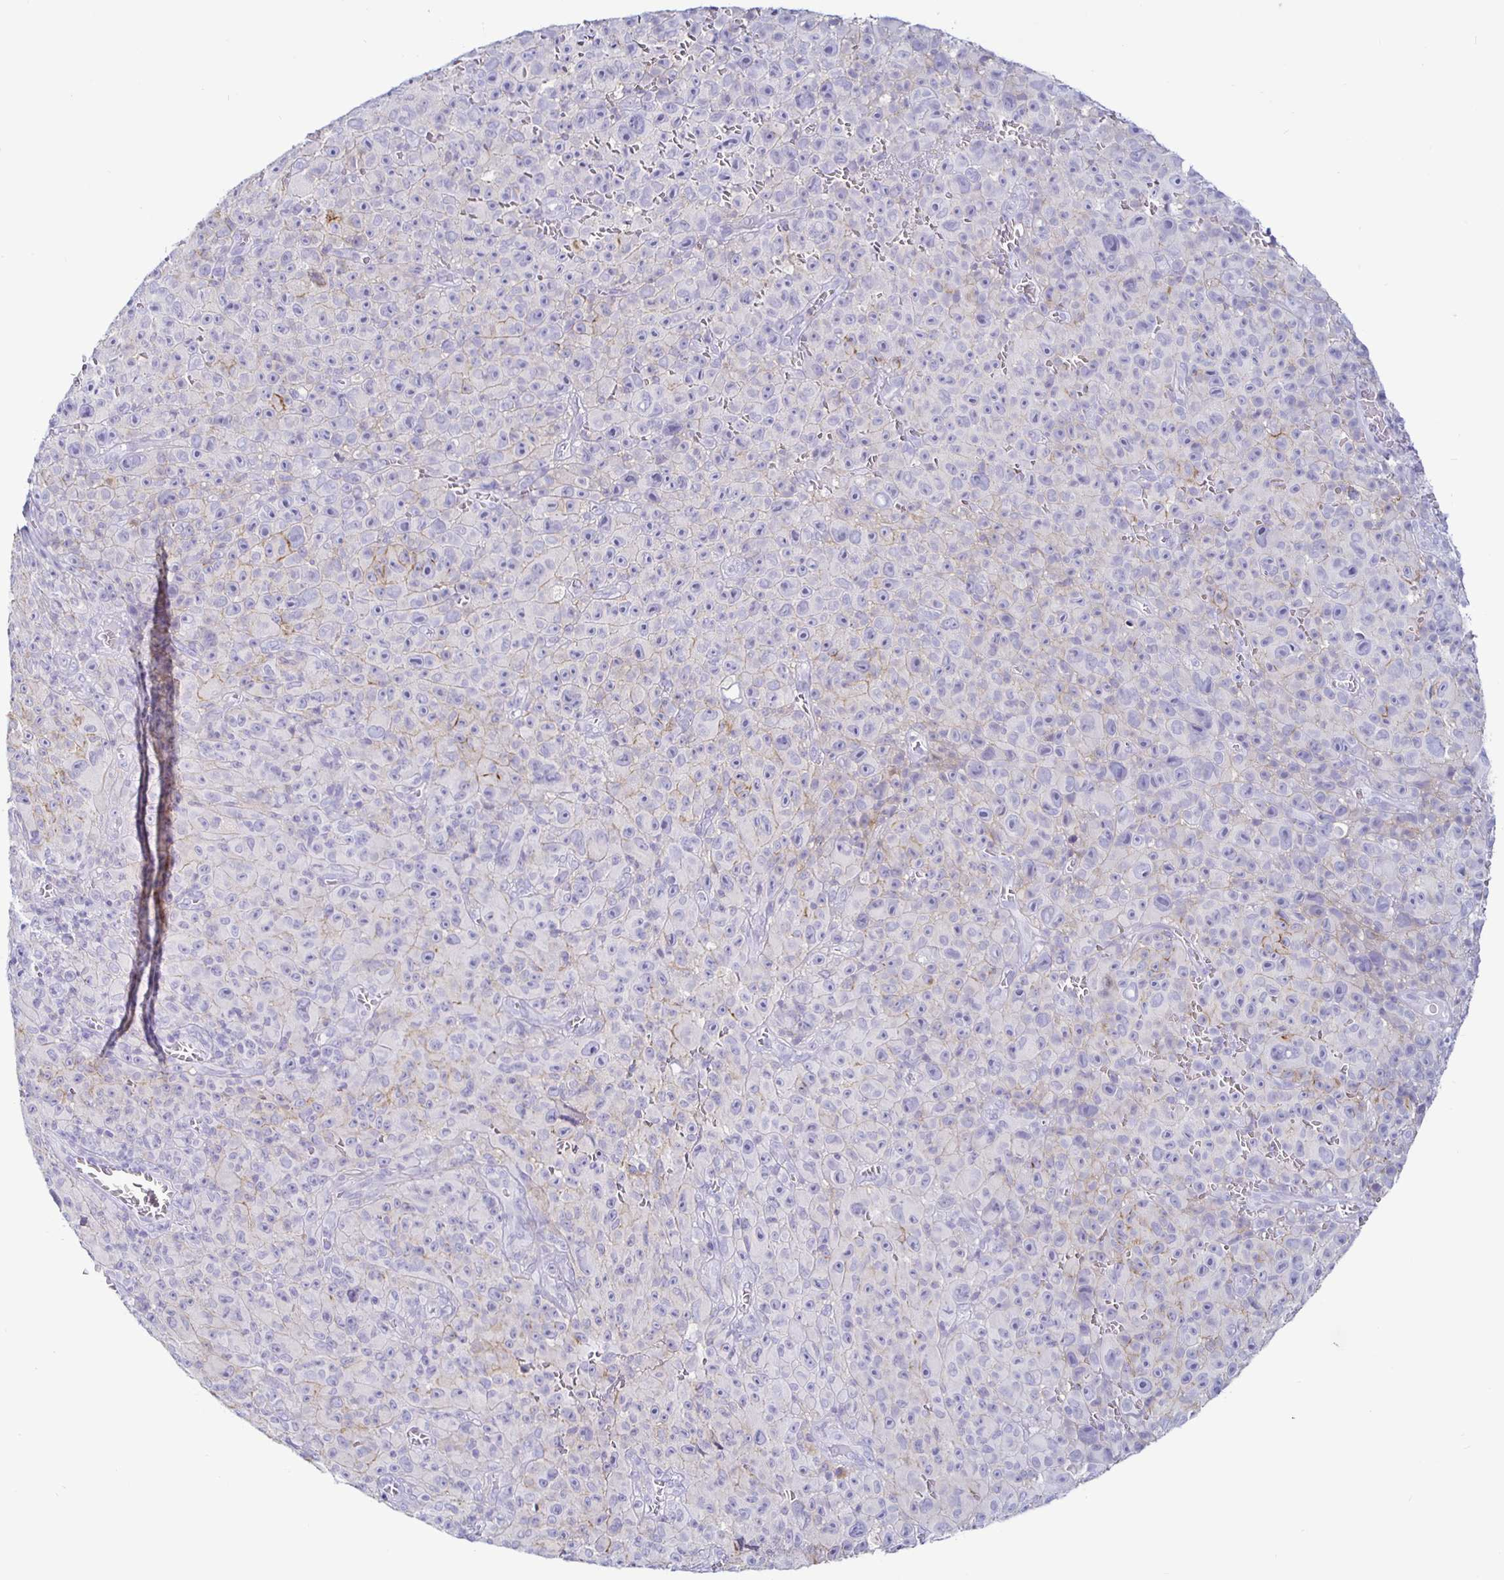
{"staining": {"intensity": "negative", "quantity": "none", "location": "none"}, "tissue": "melanoma", "cell_type": "Tumor cells", "image_type": "cancer", "snomed": [{"axis": "morphology", "description": "Malignant melanoma, NOS"}, {"axis": "topography", "description": "Skin"}], "caption": "Tumor cells are negative for protein expression in human malignant melanoma.", "gene": "SIRPA", "patient": {"sex": "female", "age": 82}}